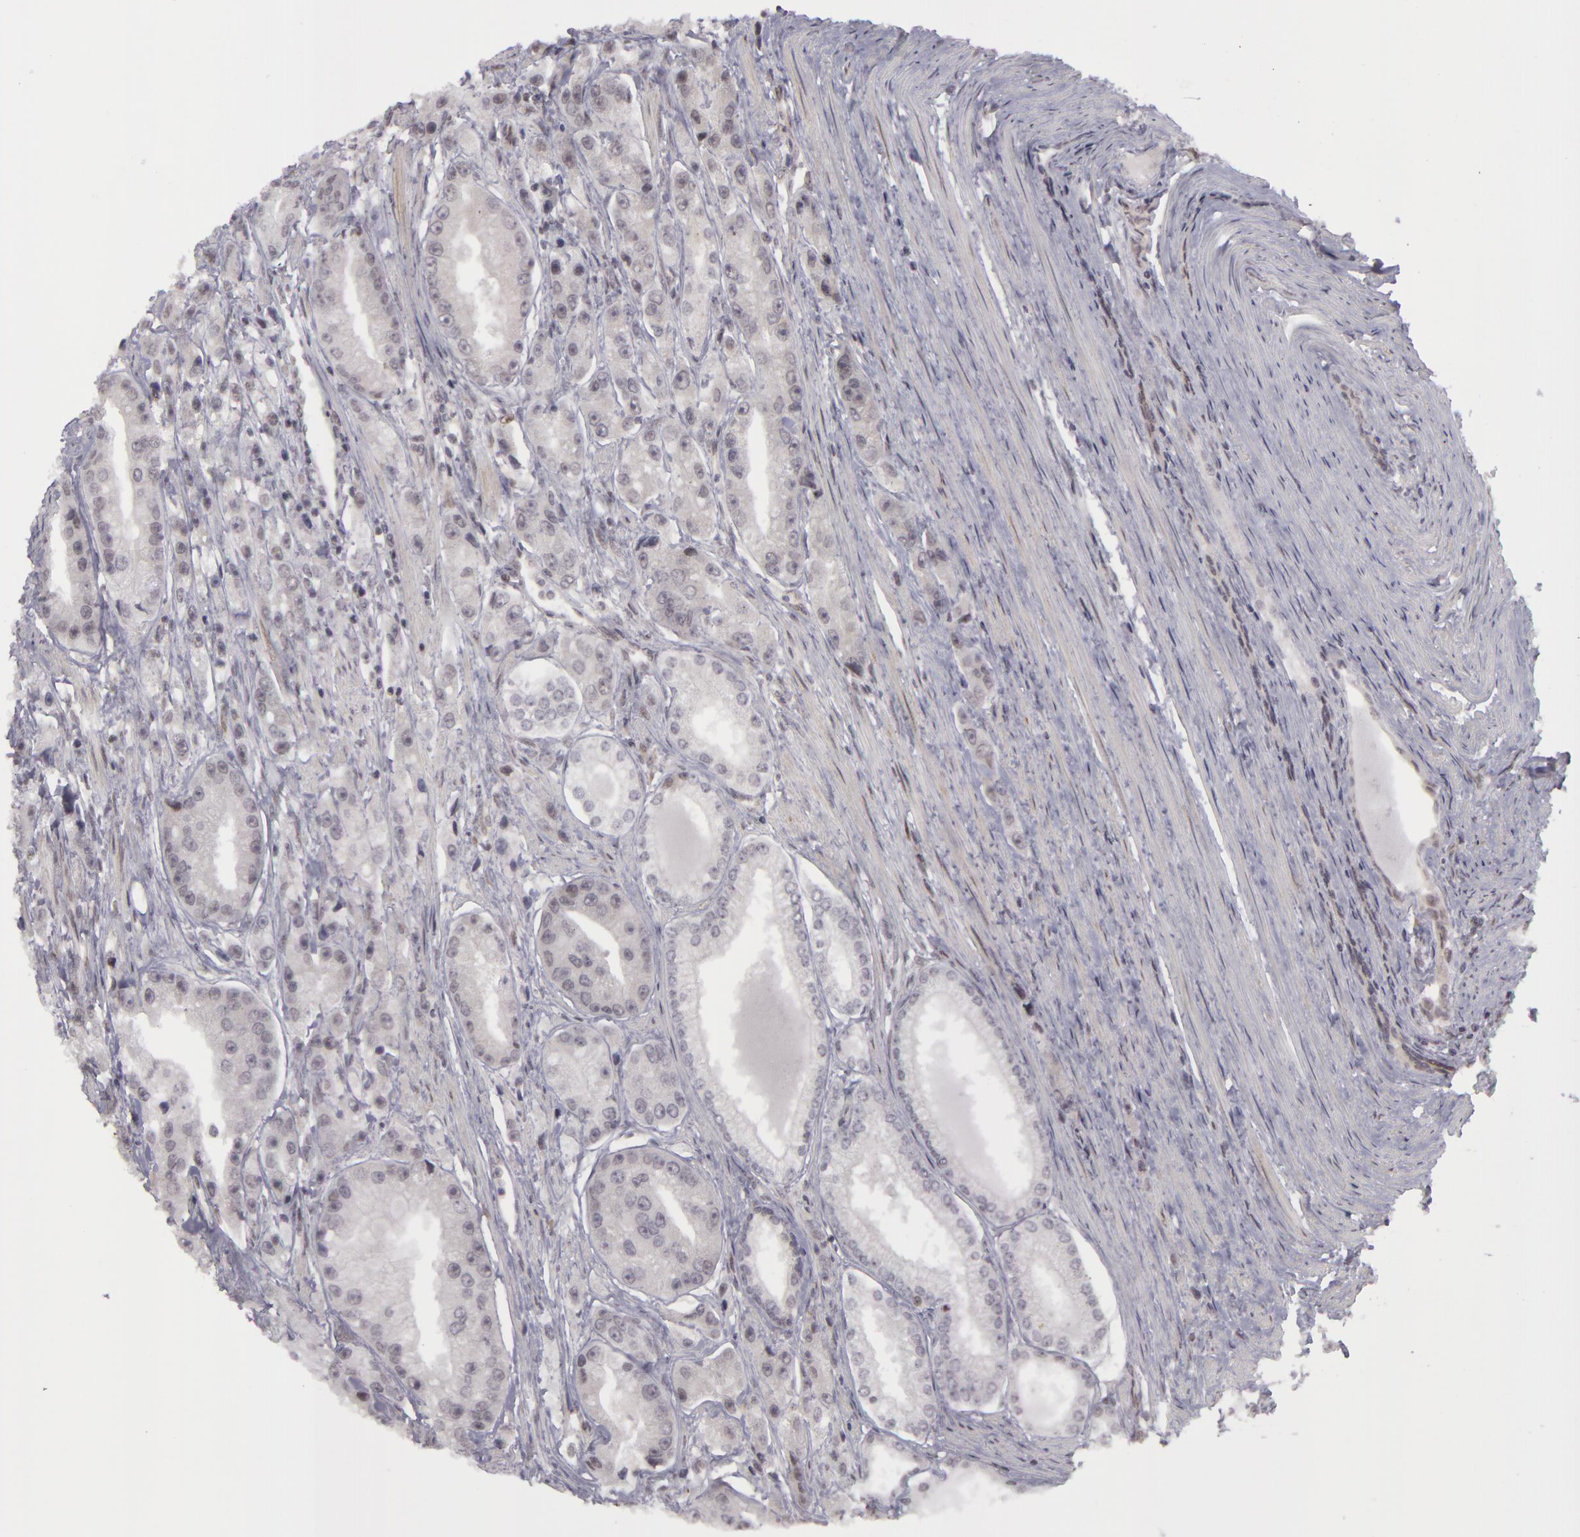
{"staining": {"intensity": "negative", "quantity": "none", "location": "none"}, "tissue": "prostate cancer", "cell_type": "Tumor cells", "image_type": "cancer", "snomed": [{"axis": "morphology", "description": "Adenocarcinoma, Medium grade"}, {"axis": "topography", "description": "Prostate"}], "caption": "High magnification brightfield microscopy of prostate medium-grade adenocarcinoma stained with DAB (3,3'-diaminobenzidine) (brown) and counterstained with hematoxylin (blue): tumor cells show no significant staining.", "gene": "ZNF133", "patient": {"sex": "male", "age": 72}}